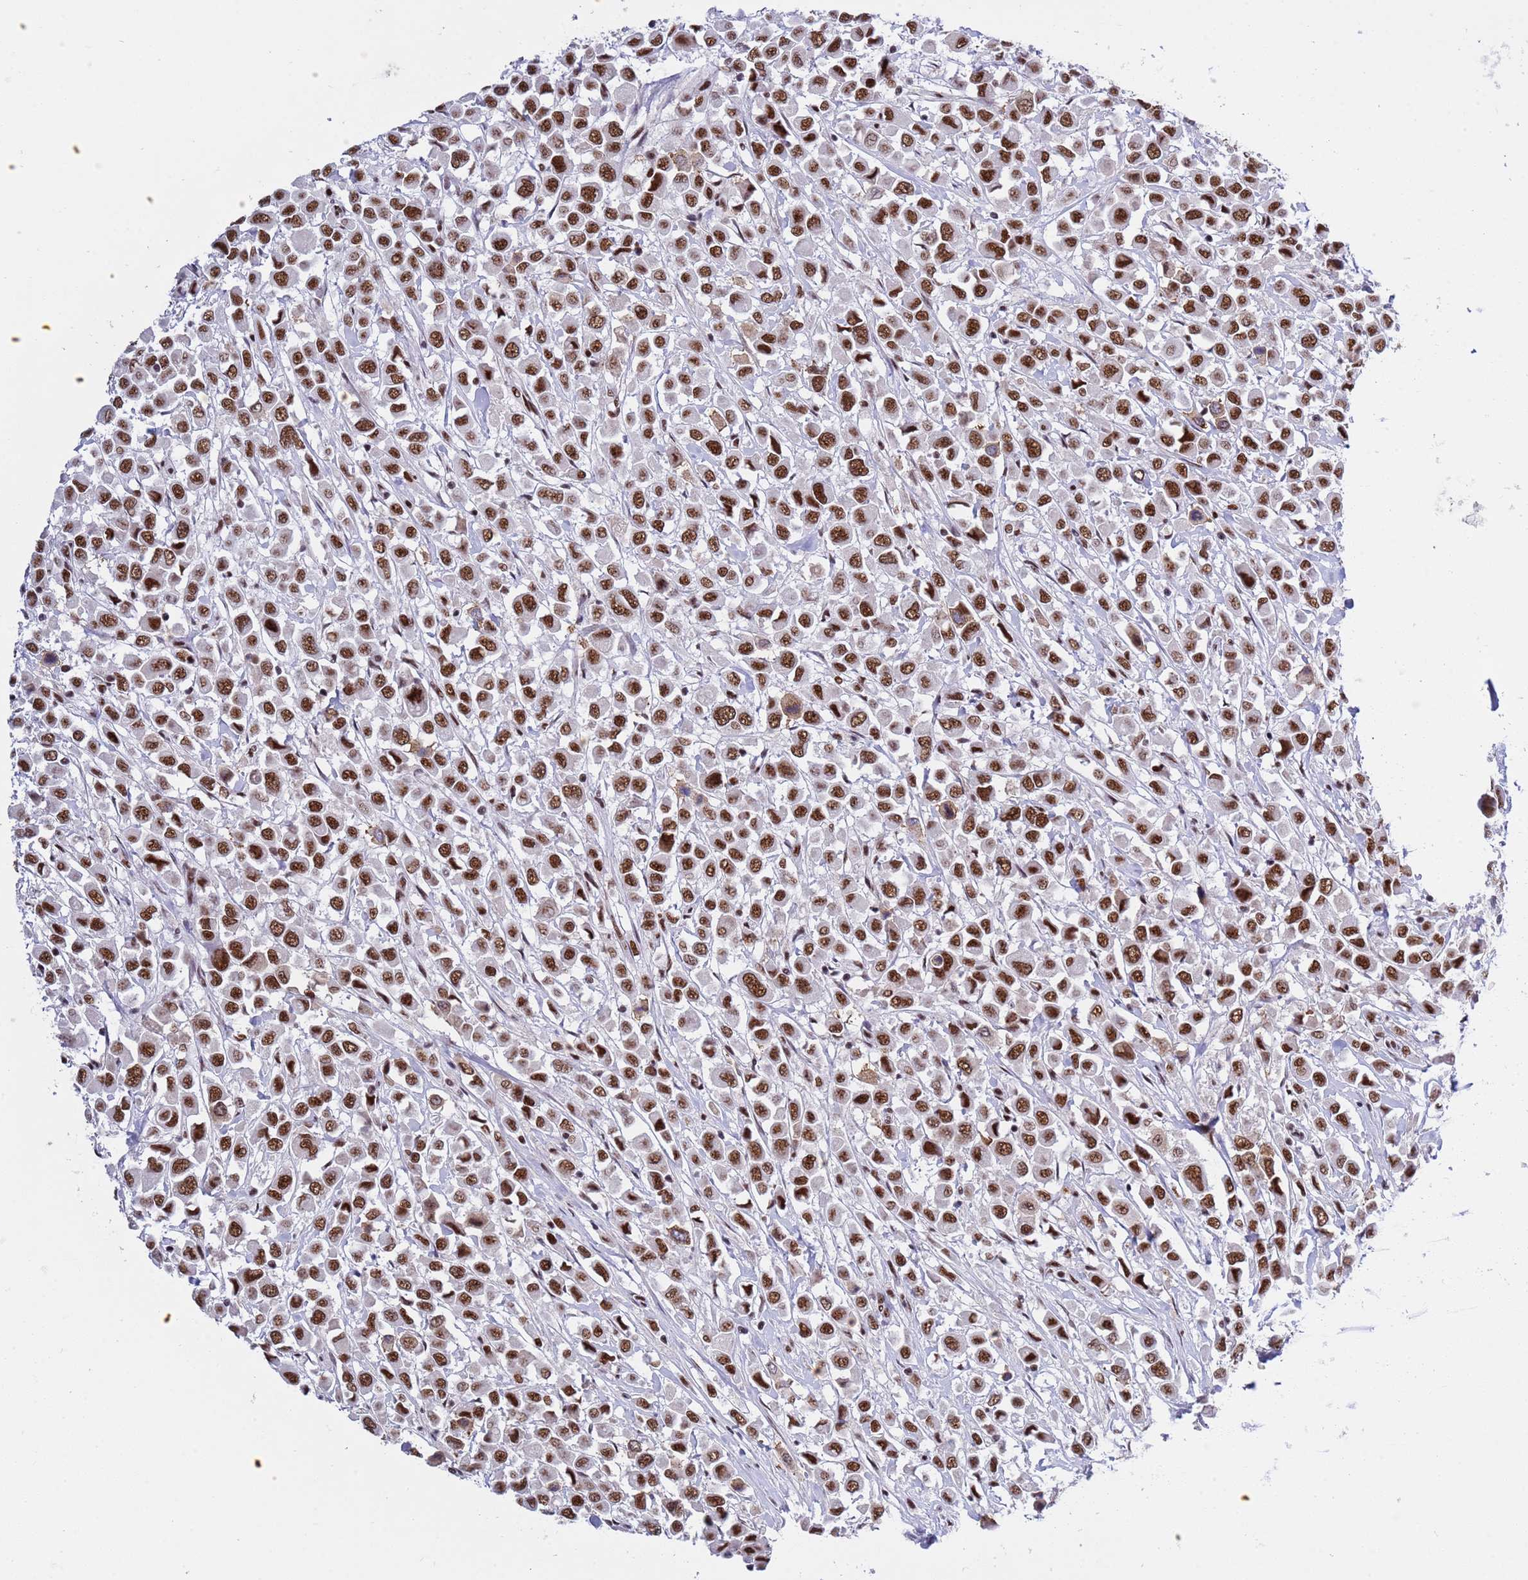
{"staining": {"intensity": "strong", "quantity": ">75%", "location": "nuclear"}, "tissue": "breast cancer", "cell_type": "Tumor cells", "image_type": "cancer", "snomed": [{"axis": "morphology", "description": "Duct carcinoma"}, {"axis": "topography", "description": "Breast"}], "caption": "DAB (3,3'-diaminobenzidine) immunohistochemical staining of human breast infiltrating ductal carcinoma reveals strong nuclear protein staining in approximately >75% of tumor cells. Nuclei are stained in blue.", "gene": "THOC2", "patient": {"sex": "female", "age": 61}}